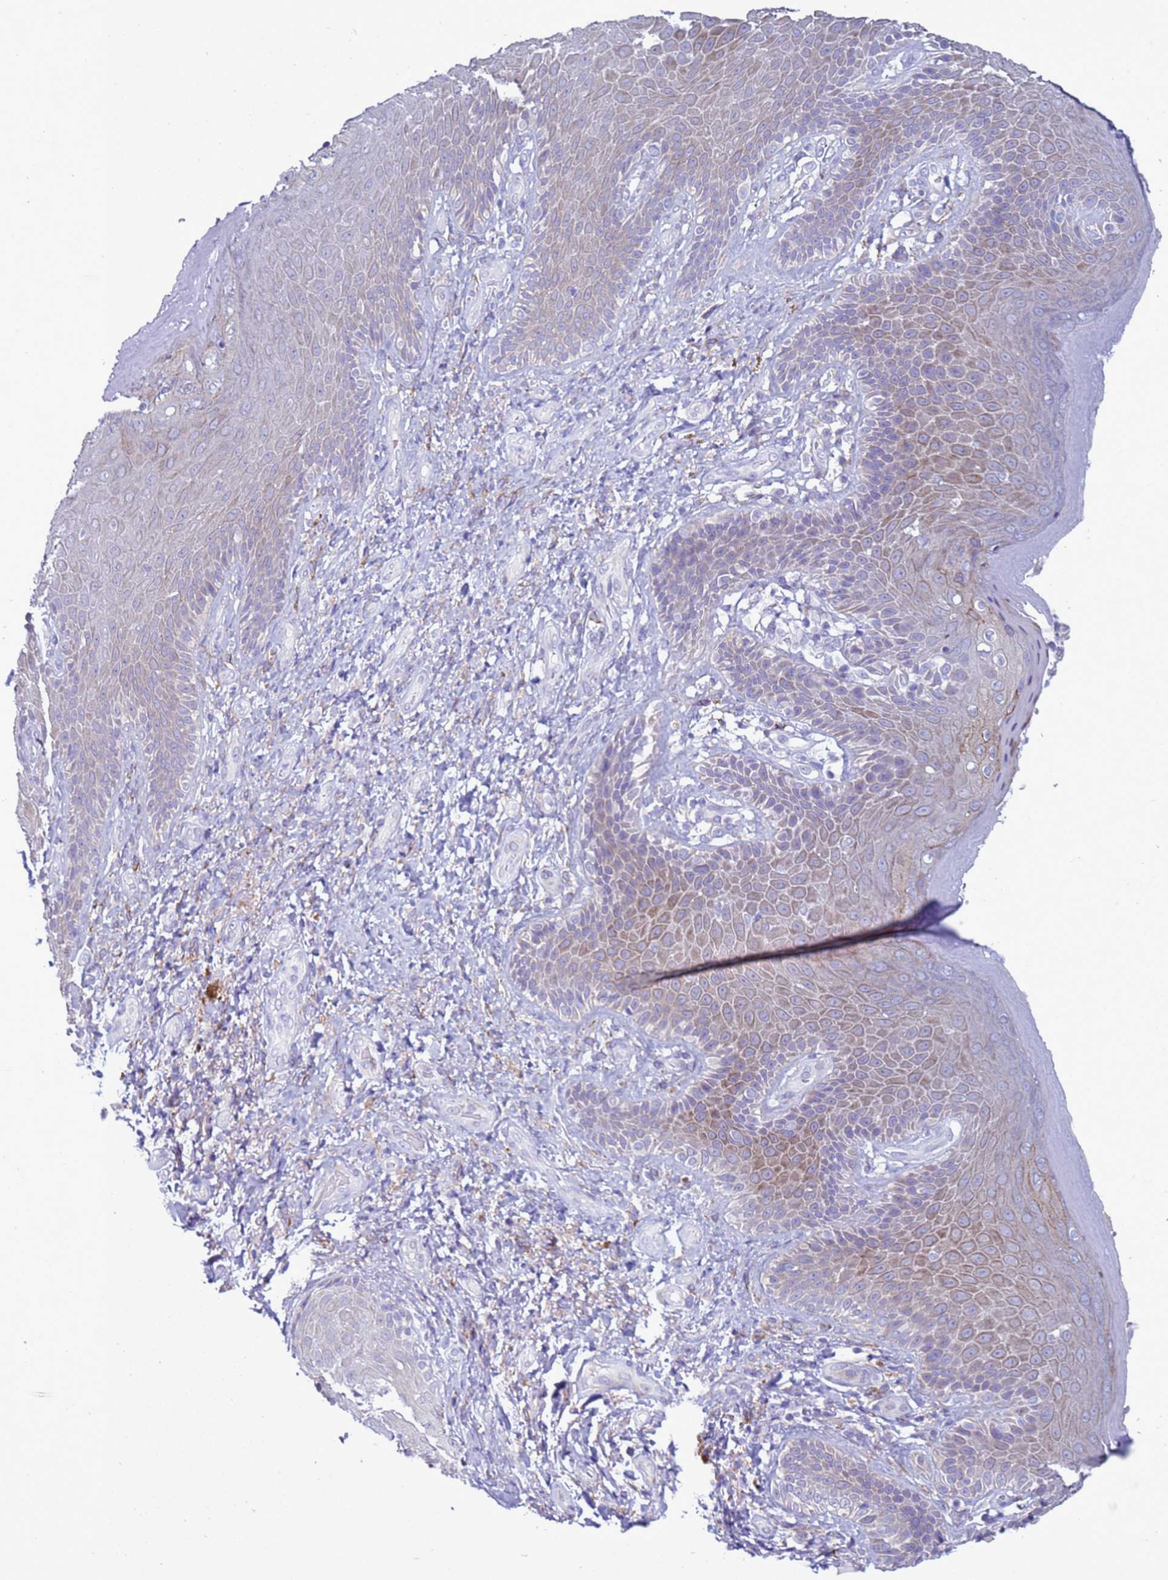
{"staining": {"intensity": "moderate", "quantity": "25%-75%", "location": "cytoplasmic/membranous"}, "tissue": "skin", "cell_type": "Epidermal cells", "image_type": "normal", "snomed": [{"axis": "morphology", "description": "Normal tissue, NOS"}, {"axis": "topography", "description": "Anal"}], "caption": "Immunohistochemistry (IHC) micrograph of benign human skin stained for a protein (brown), which exhibits medium levels of moderate cytoplasmic/membranous positivity in approximately 25%-75% of epidermal cells.", "gene": "ABHD17B", "patient": {"sex": "female", "age": 89}}